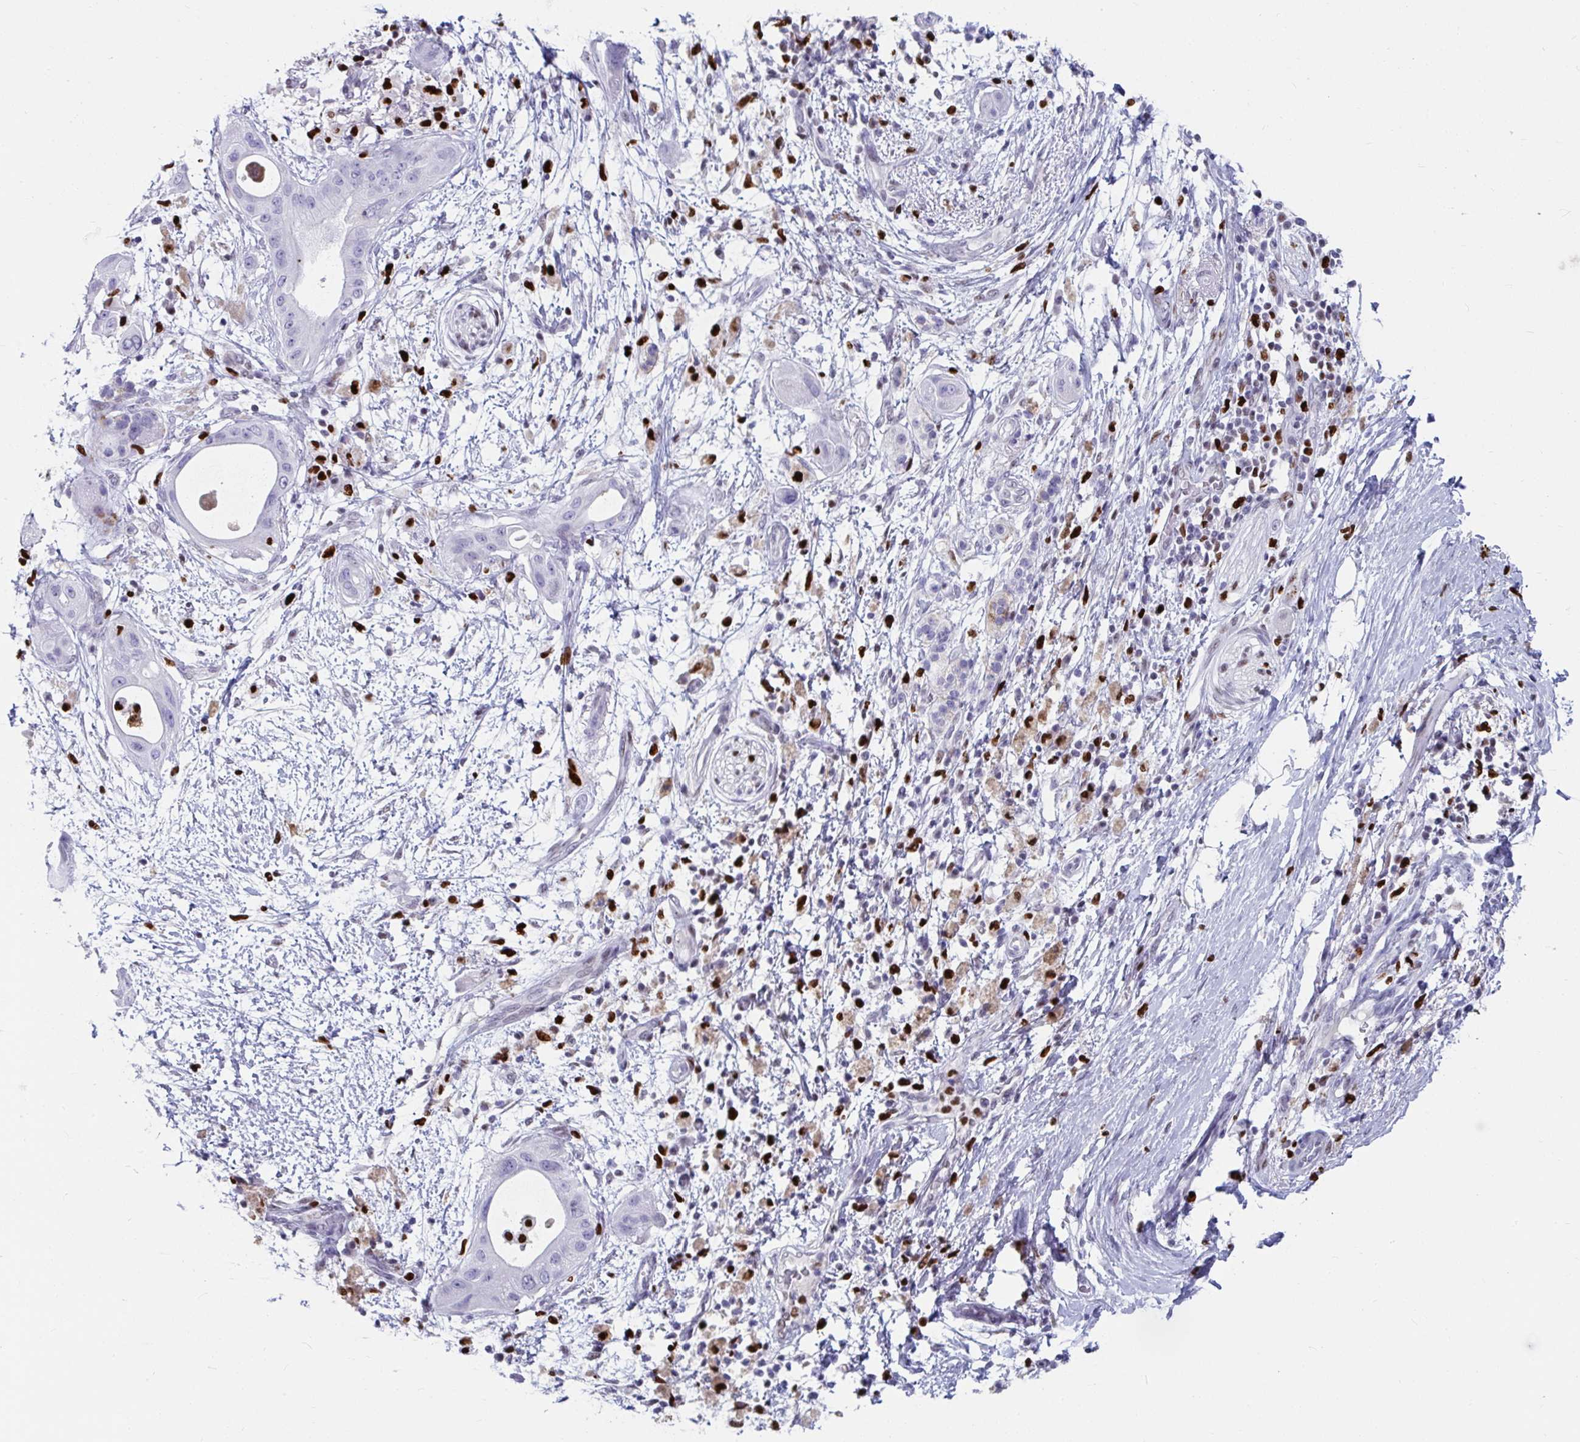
{"staining": {"intensity": "negative", "quantity": "none", "location": "none"}, "tissue": "pancreatic cancer", "cell_type": "Tumor cells", "image_type": "cancer", "snomed": [{"axis": "morphology", "description": "Adenocarcinoma, NOS"}, {"axis": "topography", "description": "Pancreas"}], "caption": "This is an immunohistochemistry (IHC) image of human adenocarcinoma (pancreatic). There is no expression in tumor cells.", "gene": "ZNF586", "patient": {"sex": "male", "age": 68}}